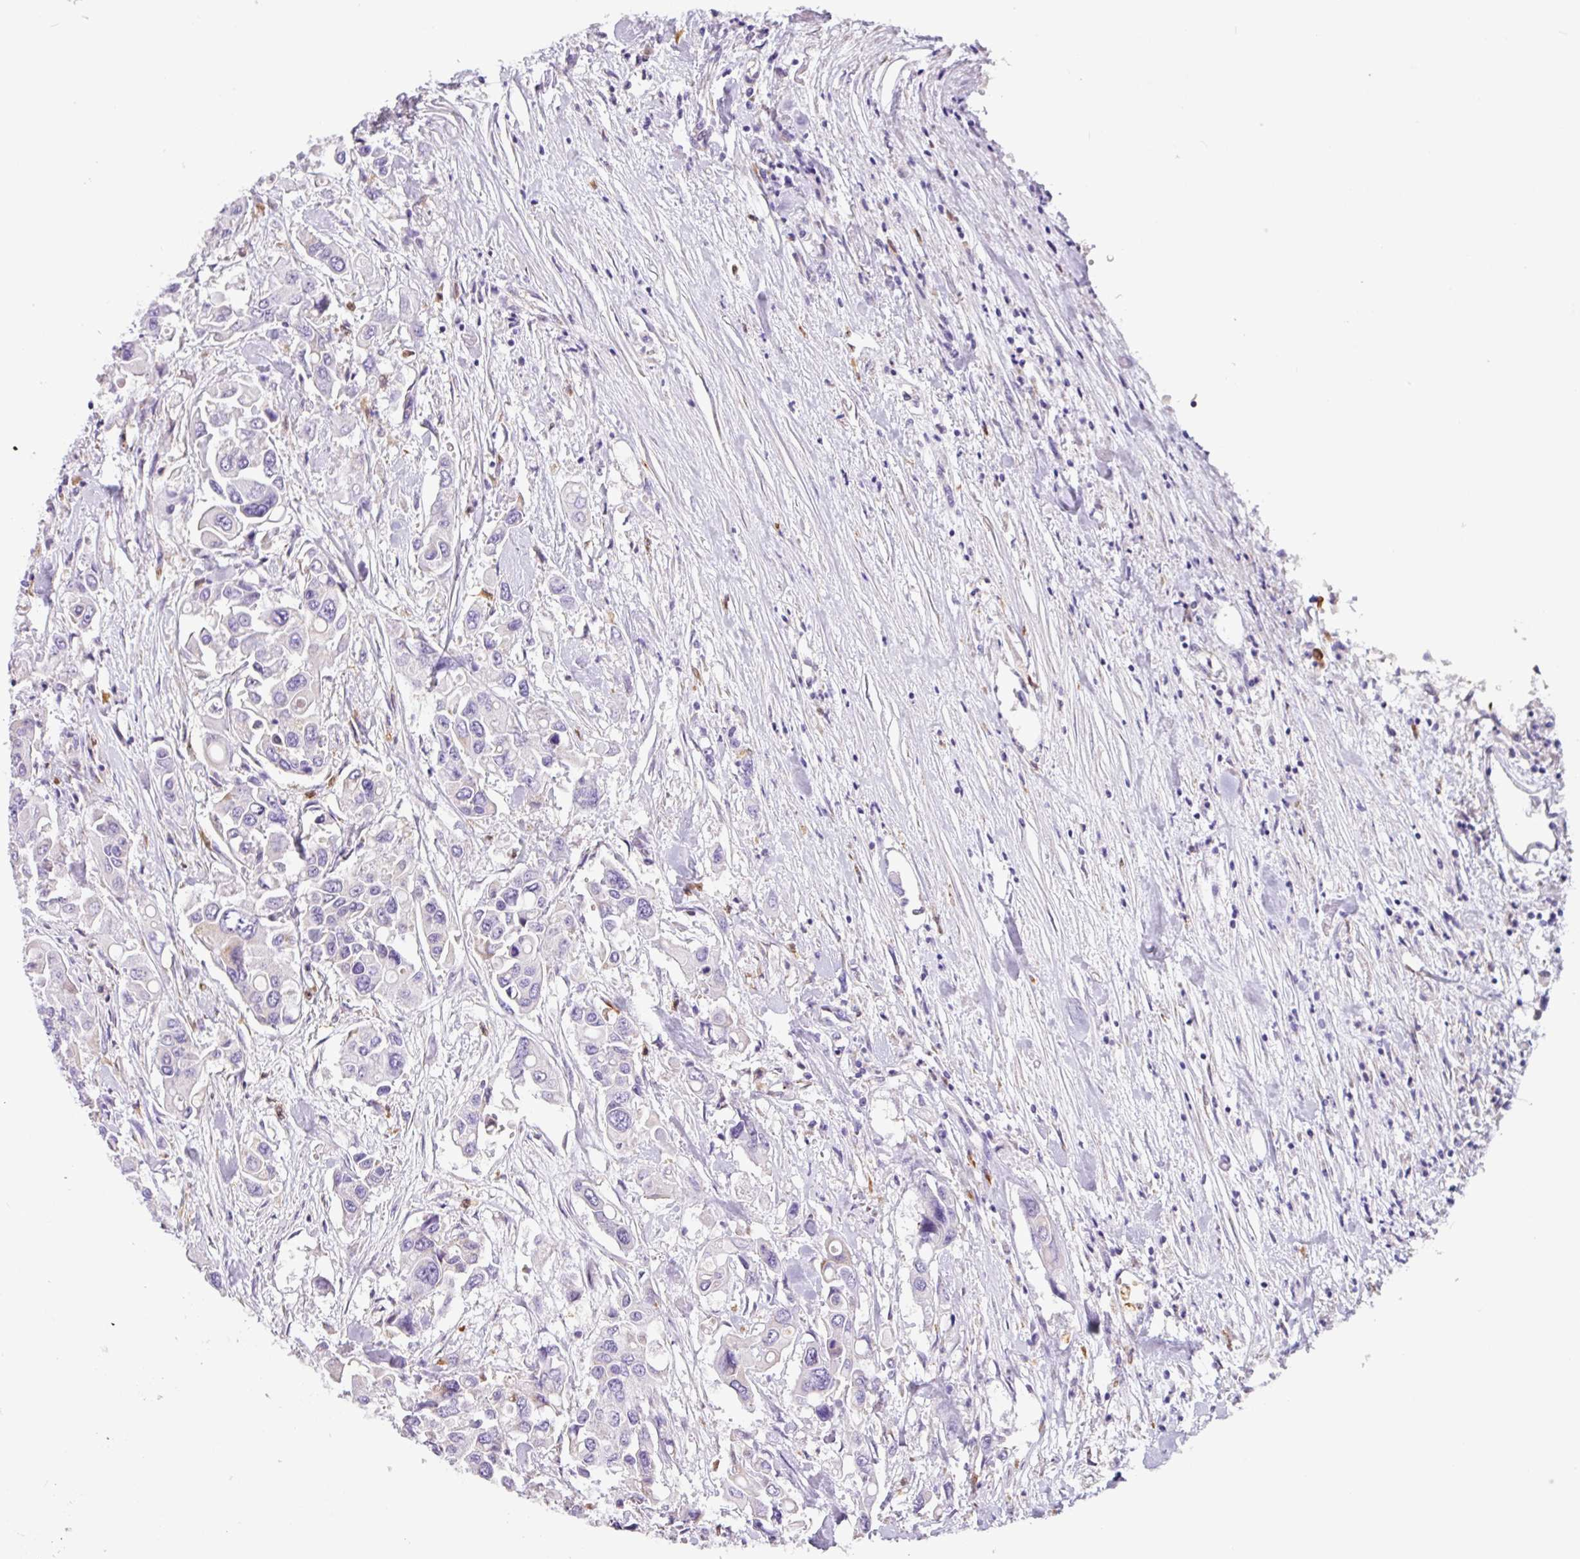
{"staining": {"intensity": "negative", "quantity": "none", "location": "none"}, "tissue": "colorectal cancer", "cell_type": "Tumor cells", "image_type": "cancer", "snomed": [{"axis": "morphology", "description": "Adenocarcinoma, NOS"}, {"axis": "topography", "description": "Colon"}], "caption": "Micrograph shows no significant protein staining in tumor cells of colorectal adenocarcinoma.", "gene": "SH2D3C", "patient": {"sex": "male", "age": 77}}